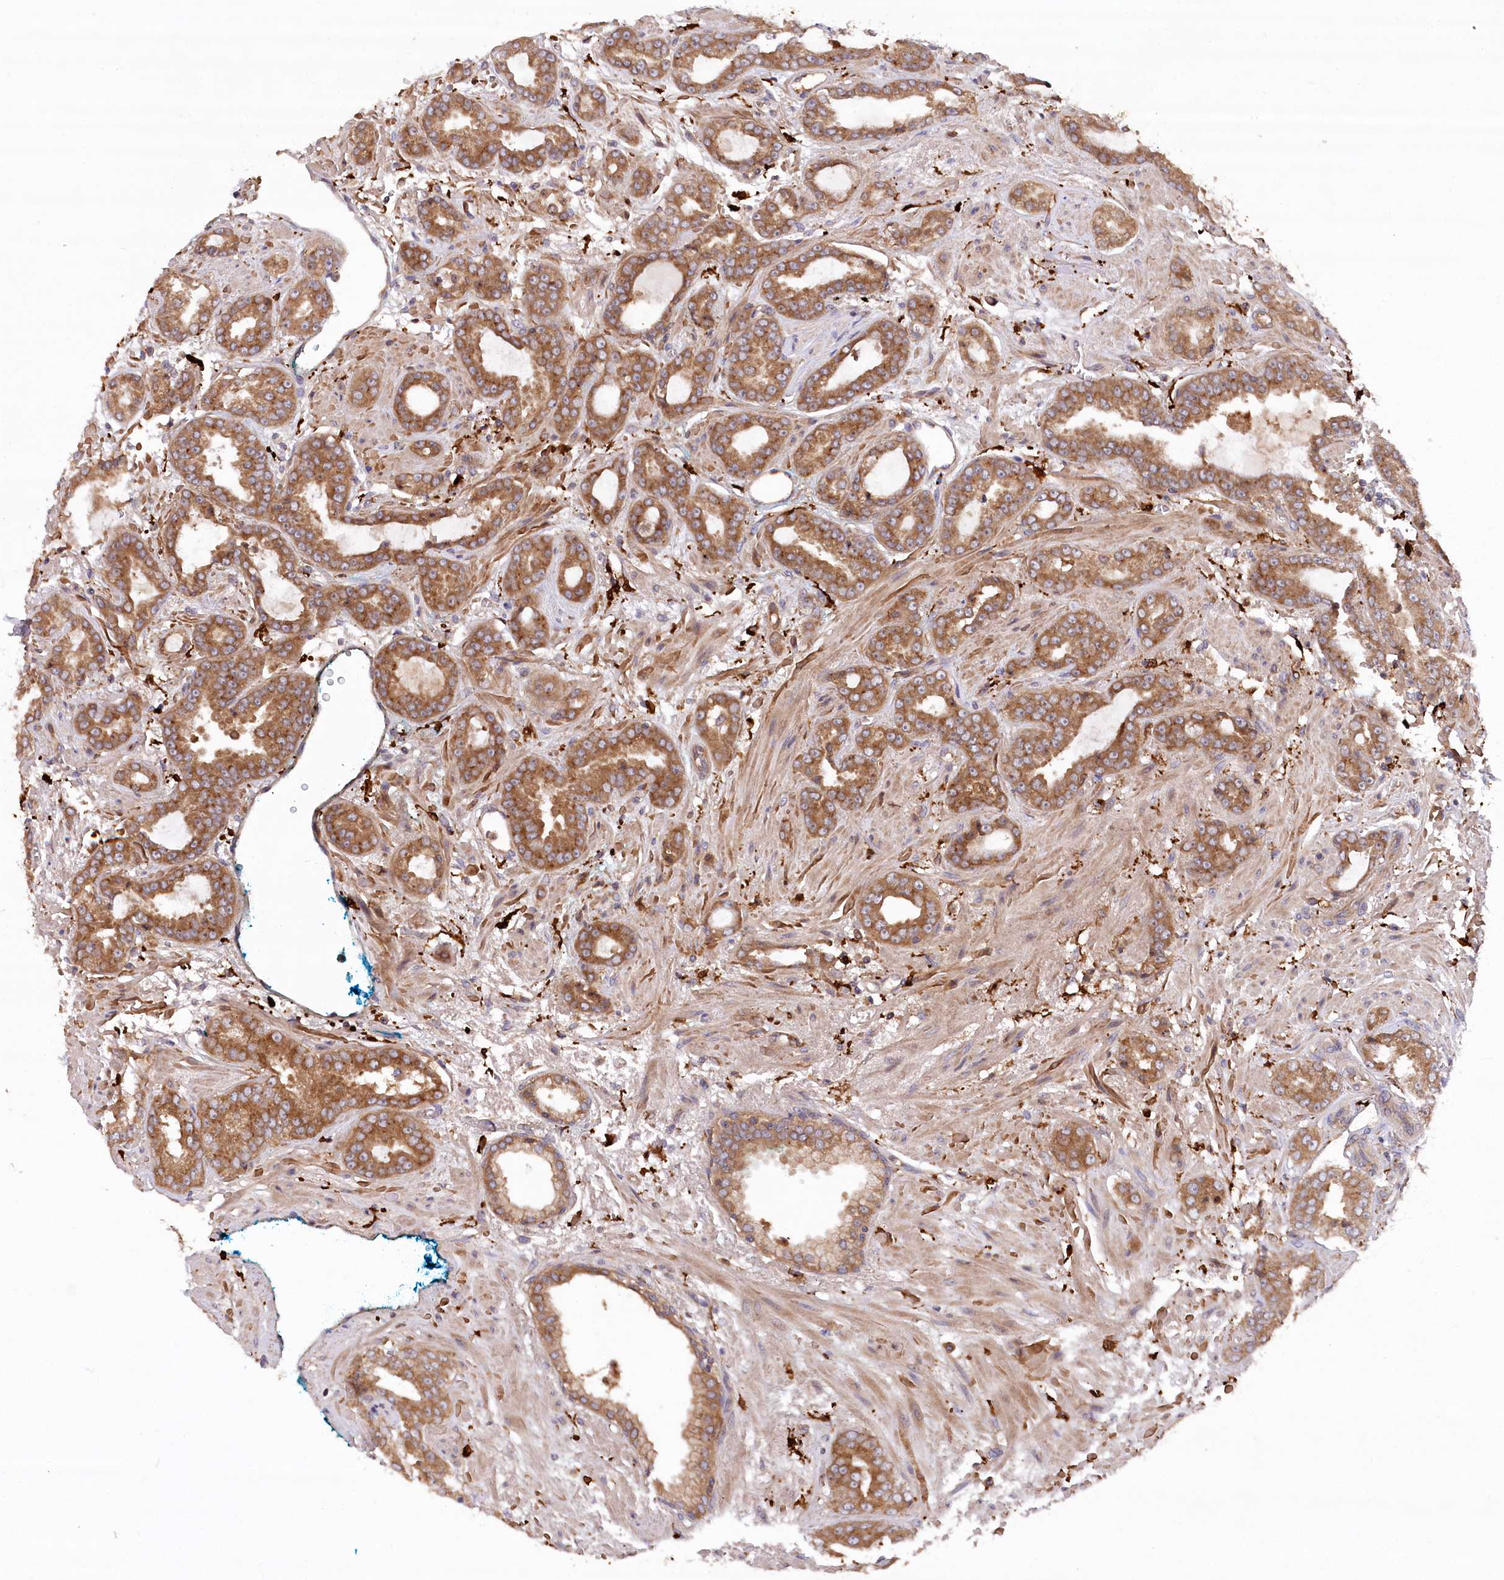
{"staining": {"intensity": "moderate", "quantity": ">75%", "location": "cytoplasmic/membranous"}, "tissue": "prostate cancer", "cell_type": "Tumor cells", "image_type": "cancer", "snomed": [{"axis": "morphology", "description": "Adenocarcinoma, High grade"}, {"axis": "topography", "description": "Prostate"}], "caption": "Human prostate cancer (high-grade adenocarcinoma) stained with a protein marker demonstrates moderate staining in tumor cells.", "gene": "PPP1R21", "patient": {"sex": "male", "age": 71}}